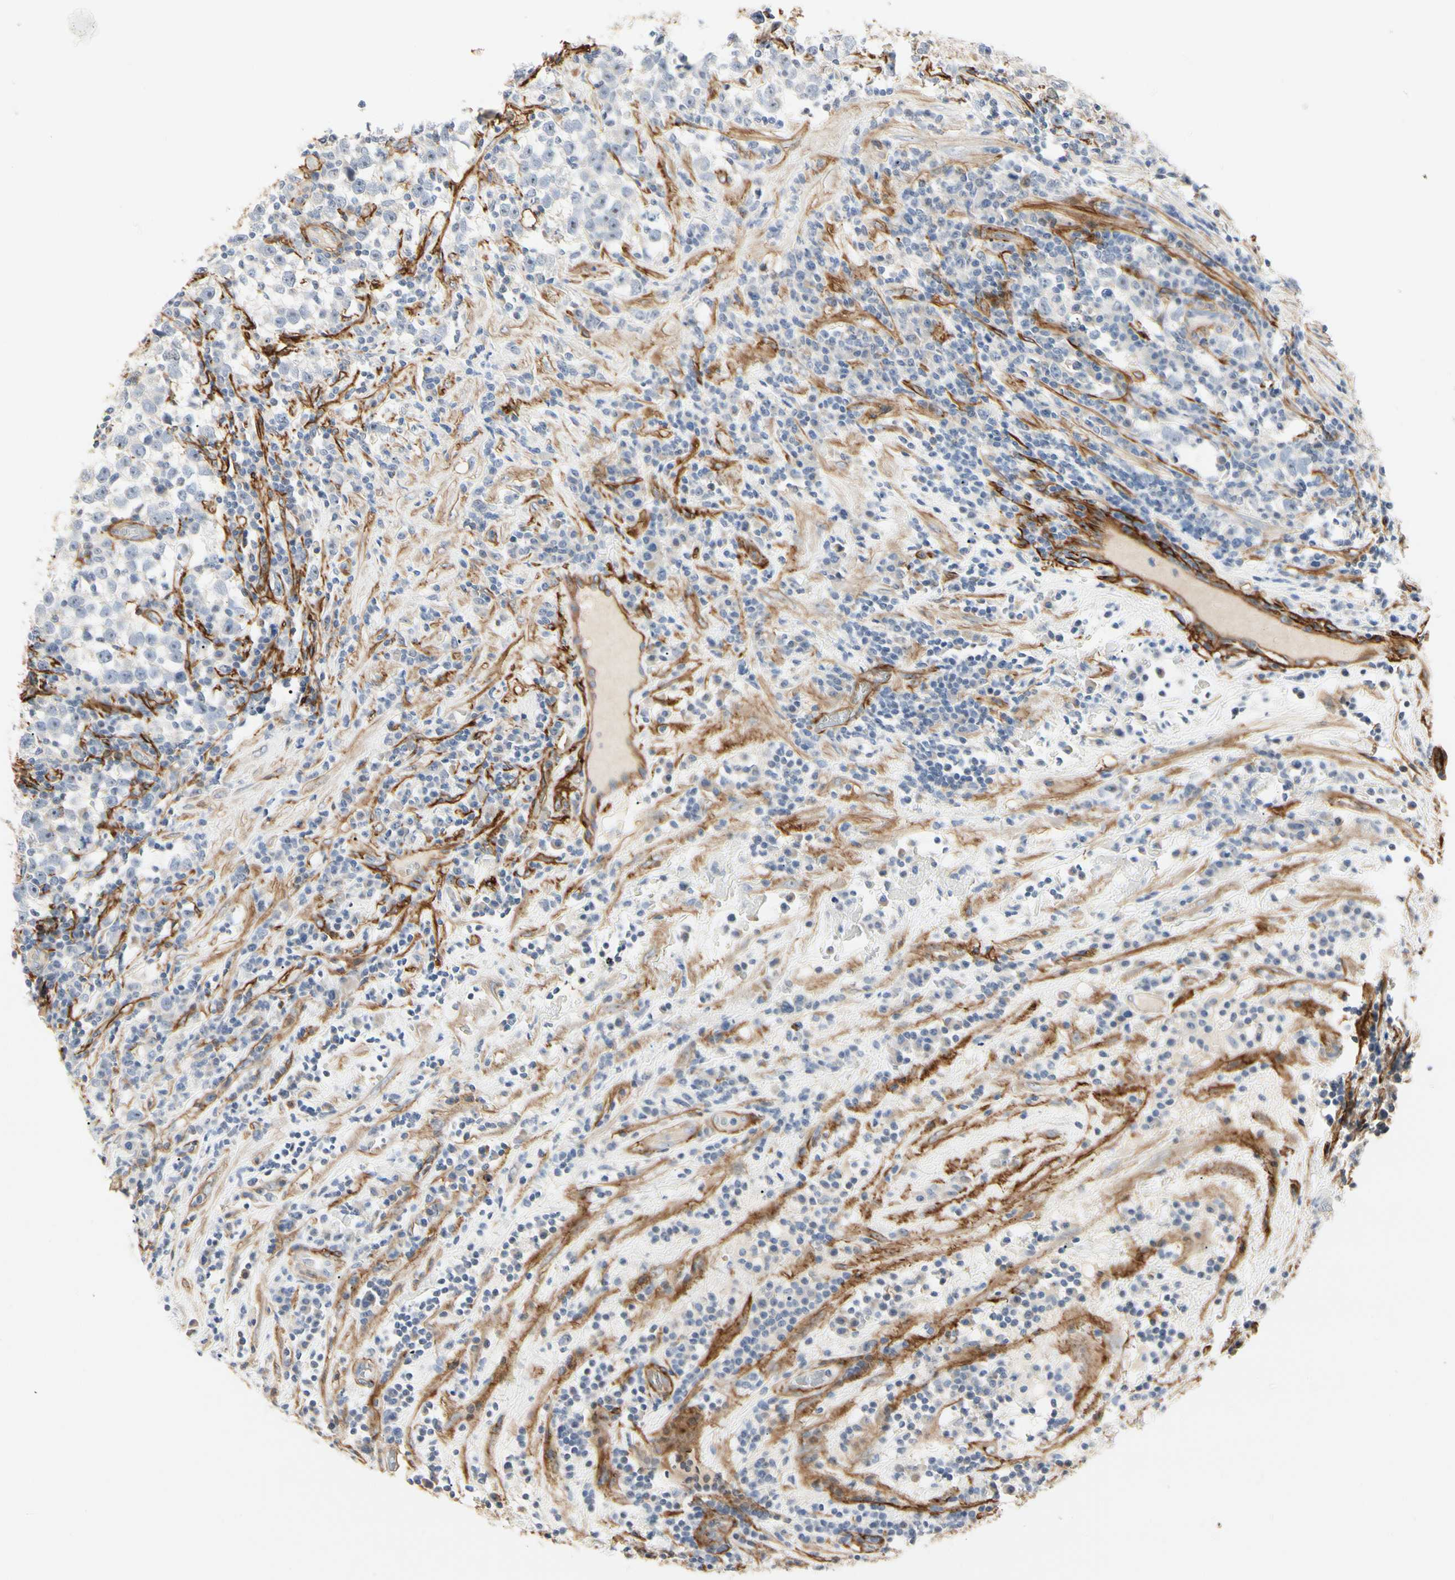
{"staining": {"intensity": "negative", "quantity": "none", "location": "none"}, "tissue": "testis cancer", "cell_type": "Tumor cells", "image_type": "cancer", "snomed": [{"axis": "morphology", "description": "Seminoma, NOS"}, {"axis": "topography", "description": "Testis"}], "caption": "Protein analysis of testis cancer (seminoma) demonstrates no significant staining in tumor cells. (DAB (3,3'-diaminobenzidine) immunohistochemistry (IHC), high magnification).", "gene": "GGT5", "patient": {"sex": "male", "age": 43}}